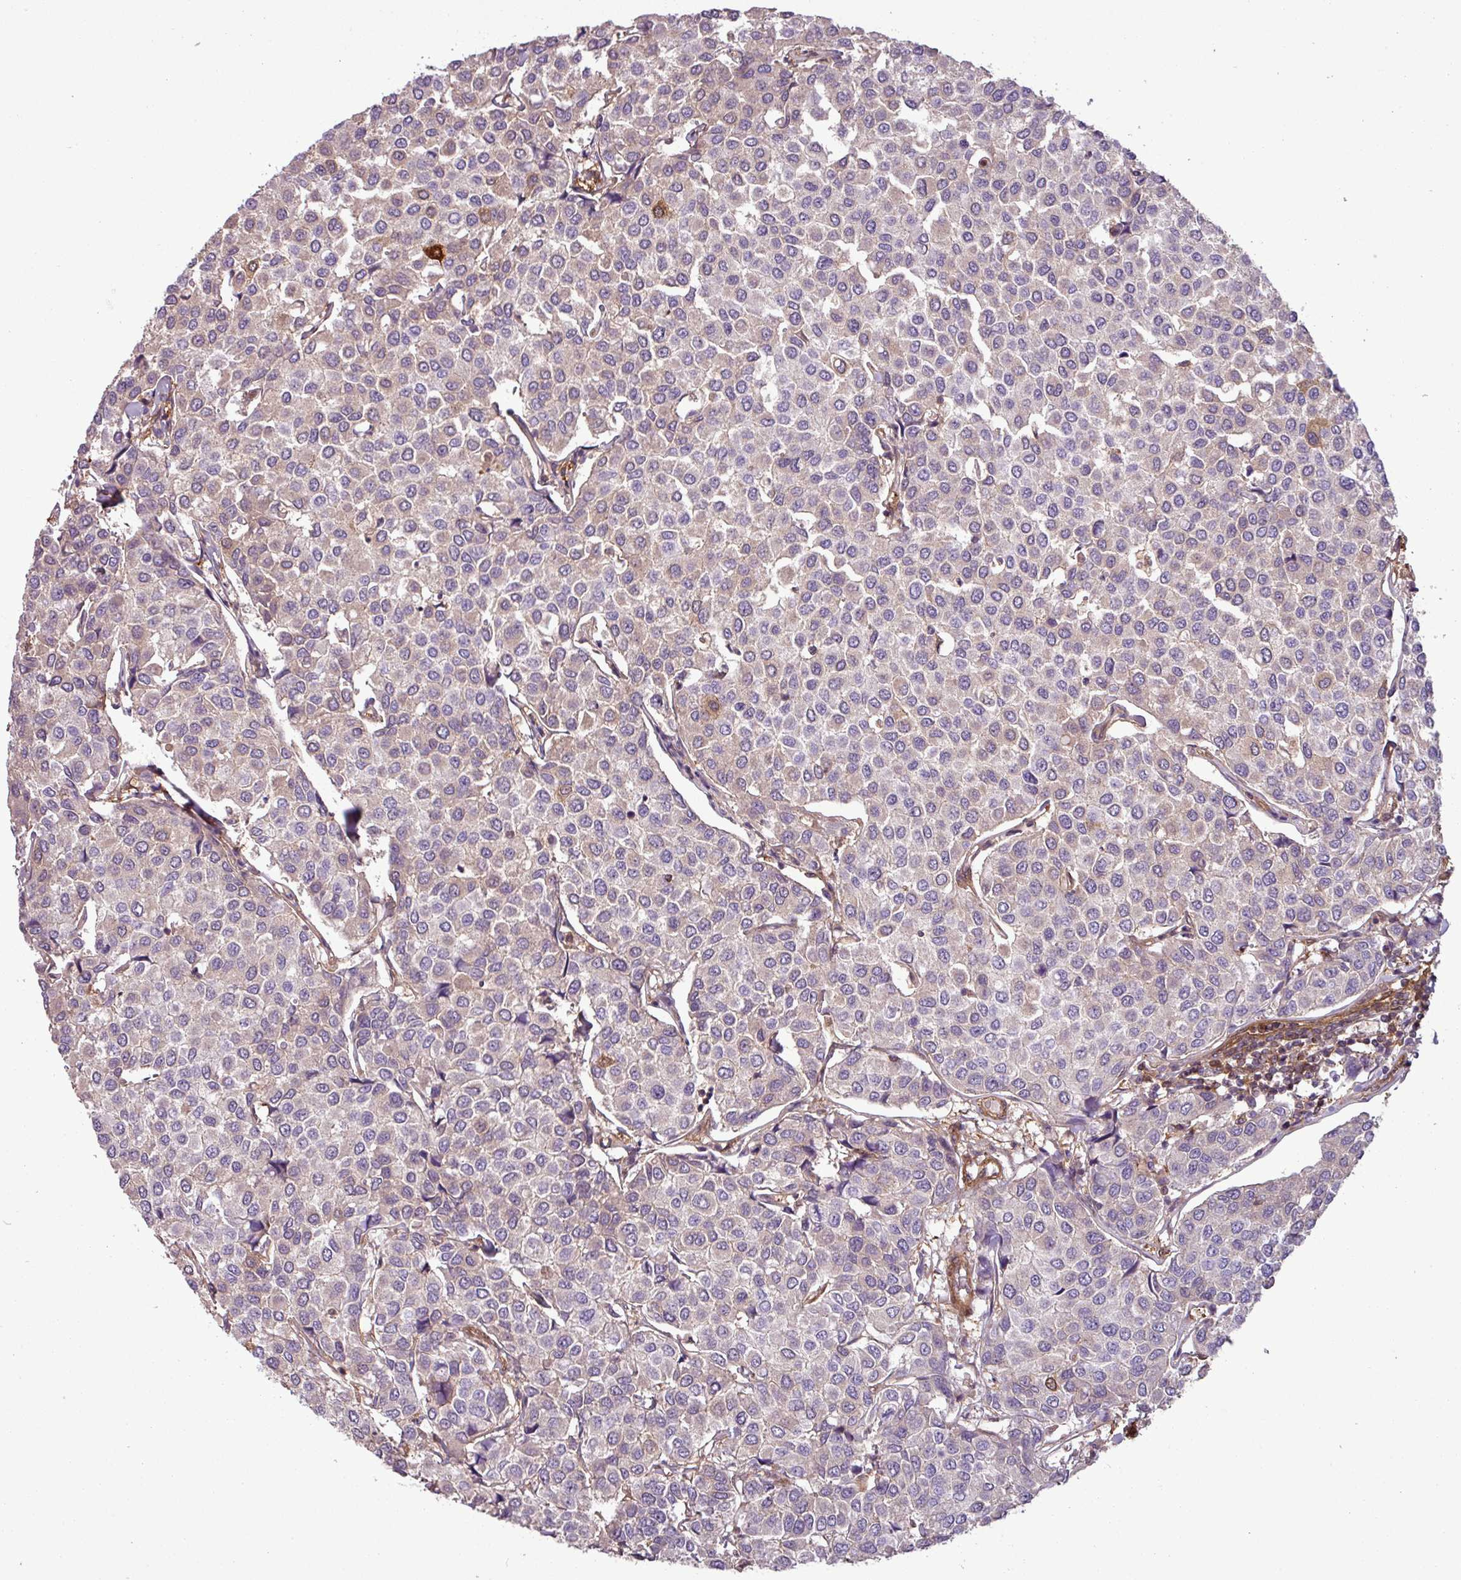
{"staining": {"intensity": "negative", "quantity": "none", "location": "none"}, "tissue": "breast cancer", "cell_type": "Tumor cells", "image_type": "cancer", "snomed": [{"axis": "morphology", "description": "Duct carcinoma"}, {"axis": "topography", "description": "Breast"}], "caption": "The immunohistochemistry image has no significant positivity in tumor cells of invasive ductal carcinoma (breast) tissue.", "gene": "SH3BGRL", "patient": {"sex": "female", "age": 55}}